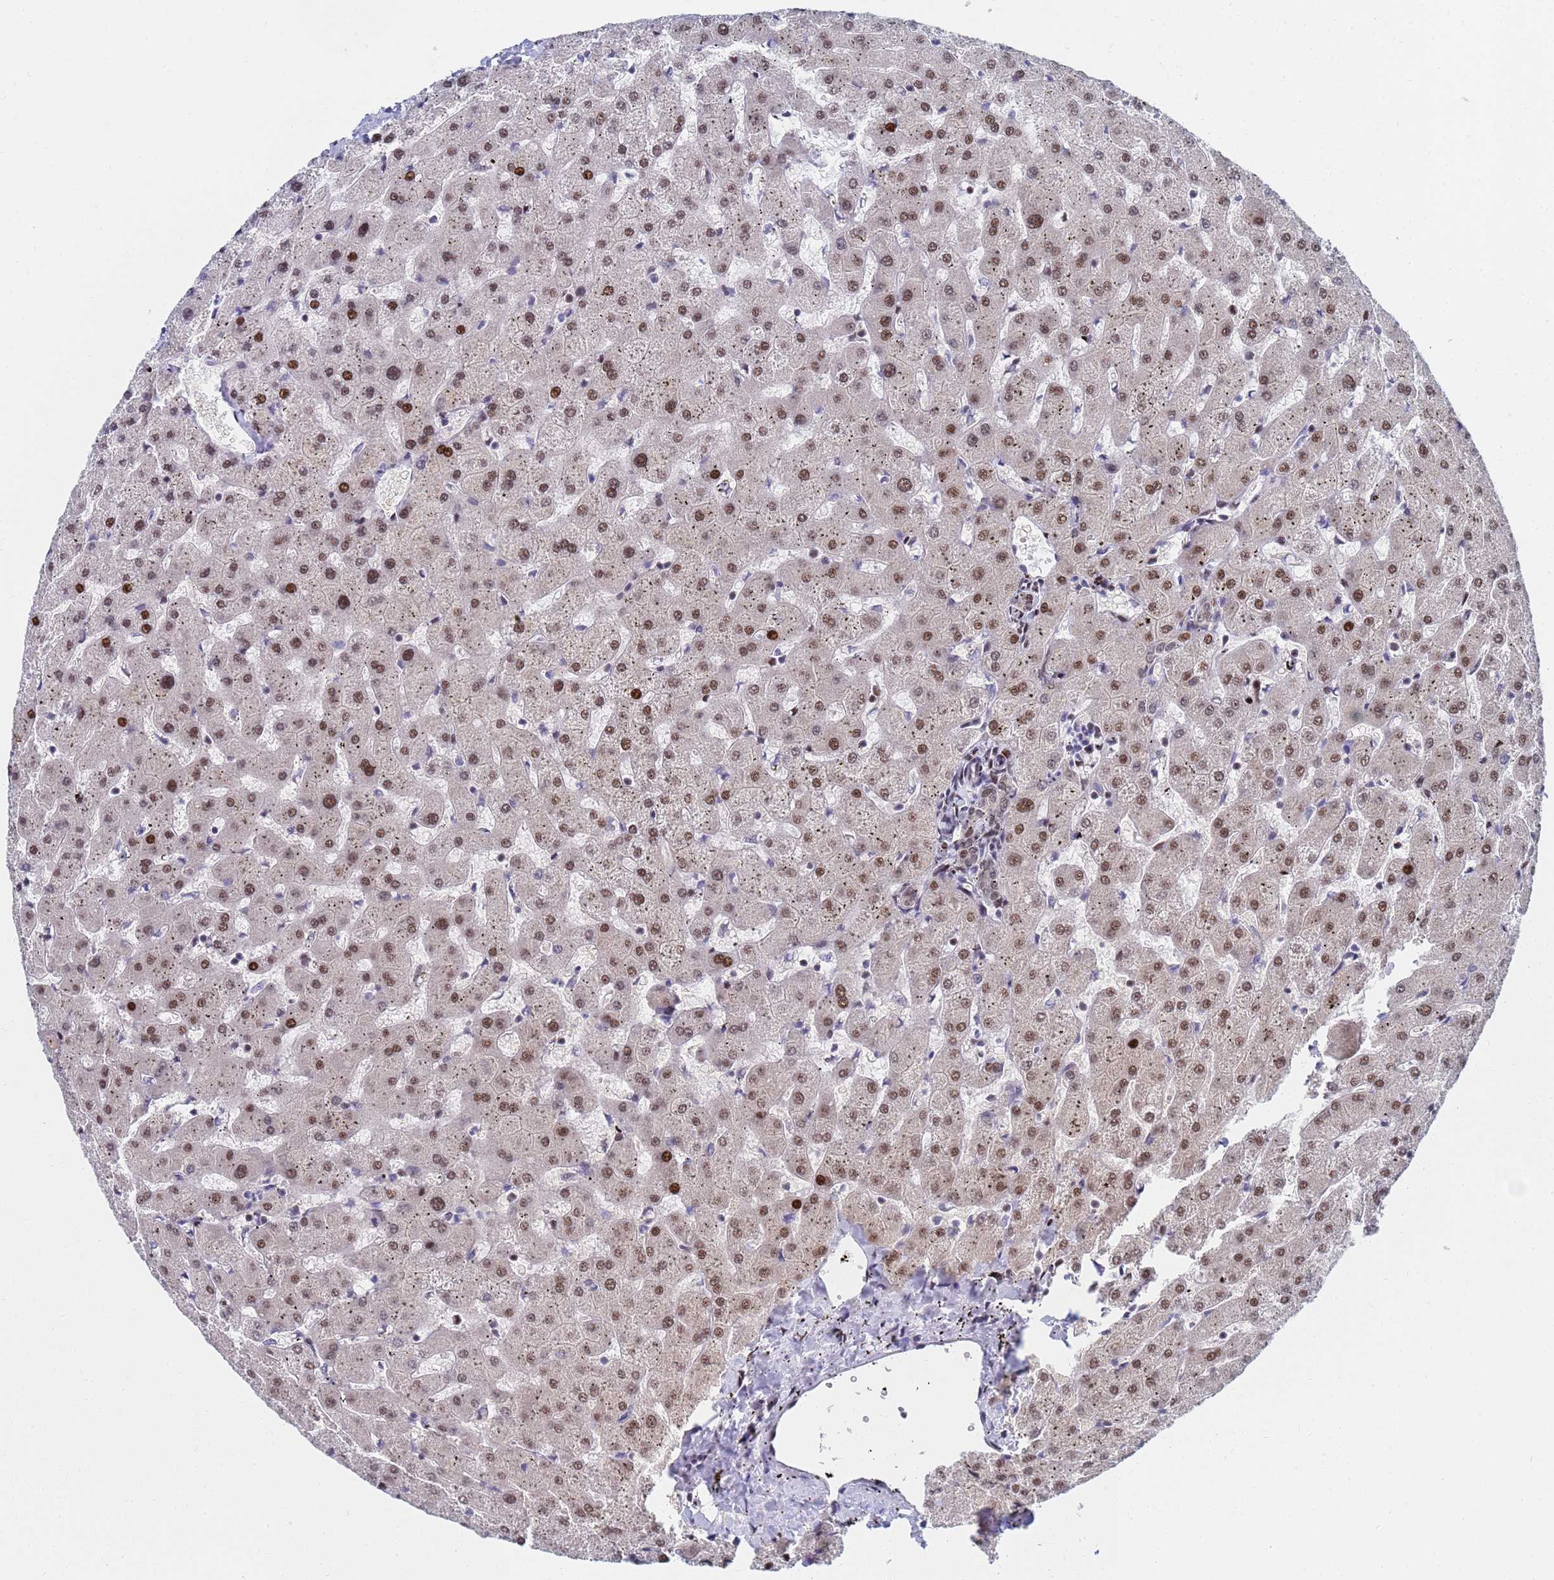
{"staining": {"intensity": "moderate", "quantity": ">75%", "location": "nuclear"}, "tissue": "liver", "cell_type": "Cholangiocytes", "image_type": "normal", "snomed": [{"axis": "morphology", "description": "Normal tissue, NOS"}, {"axis": "topography", "description": "Liver"}], "caption": "Human liver stained with a brown dye reveals moderate nuclear positive positivity in approximately >75% of cholangiocytes.", "gene": "AP5Z1", "patient": {"sex": "female", "age": 63}}